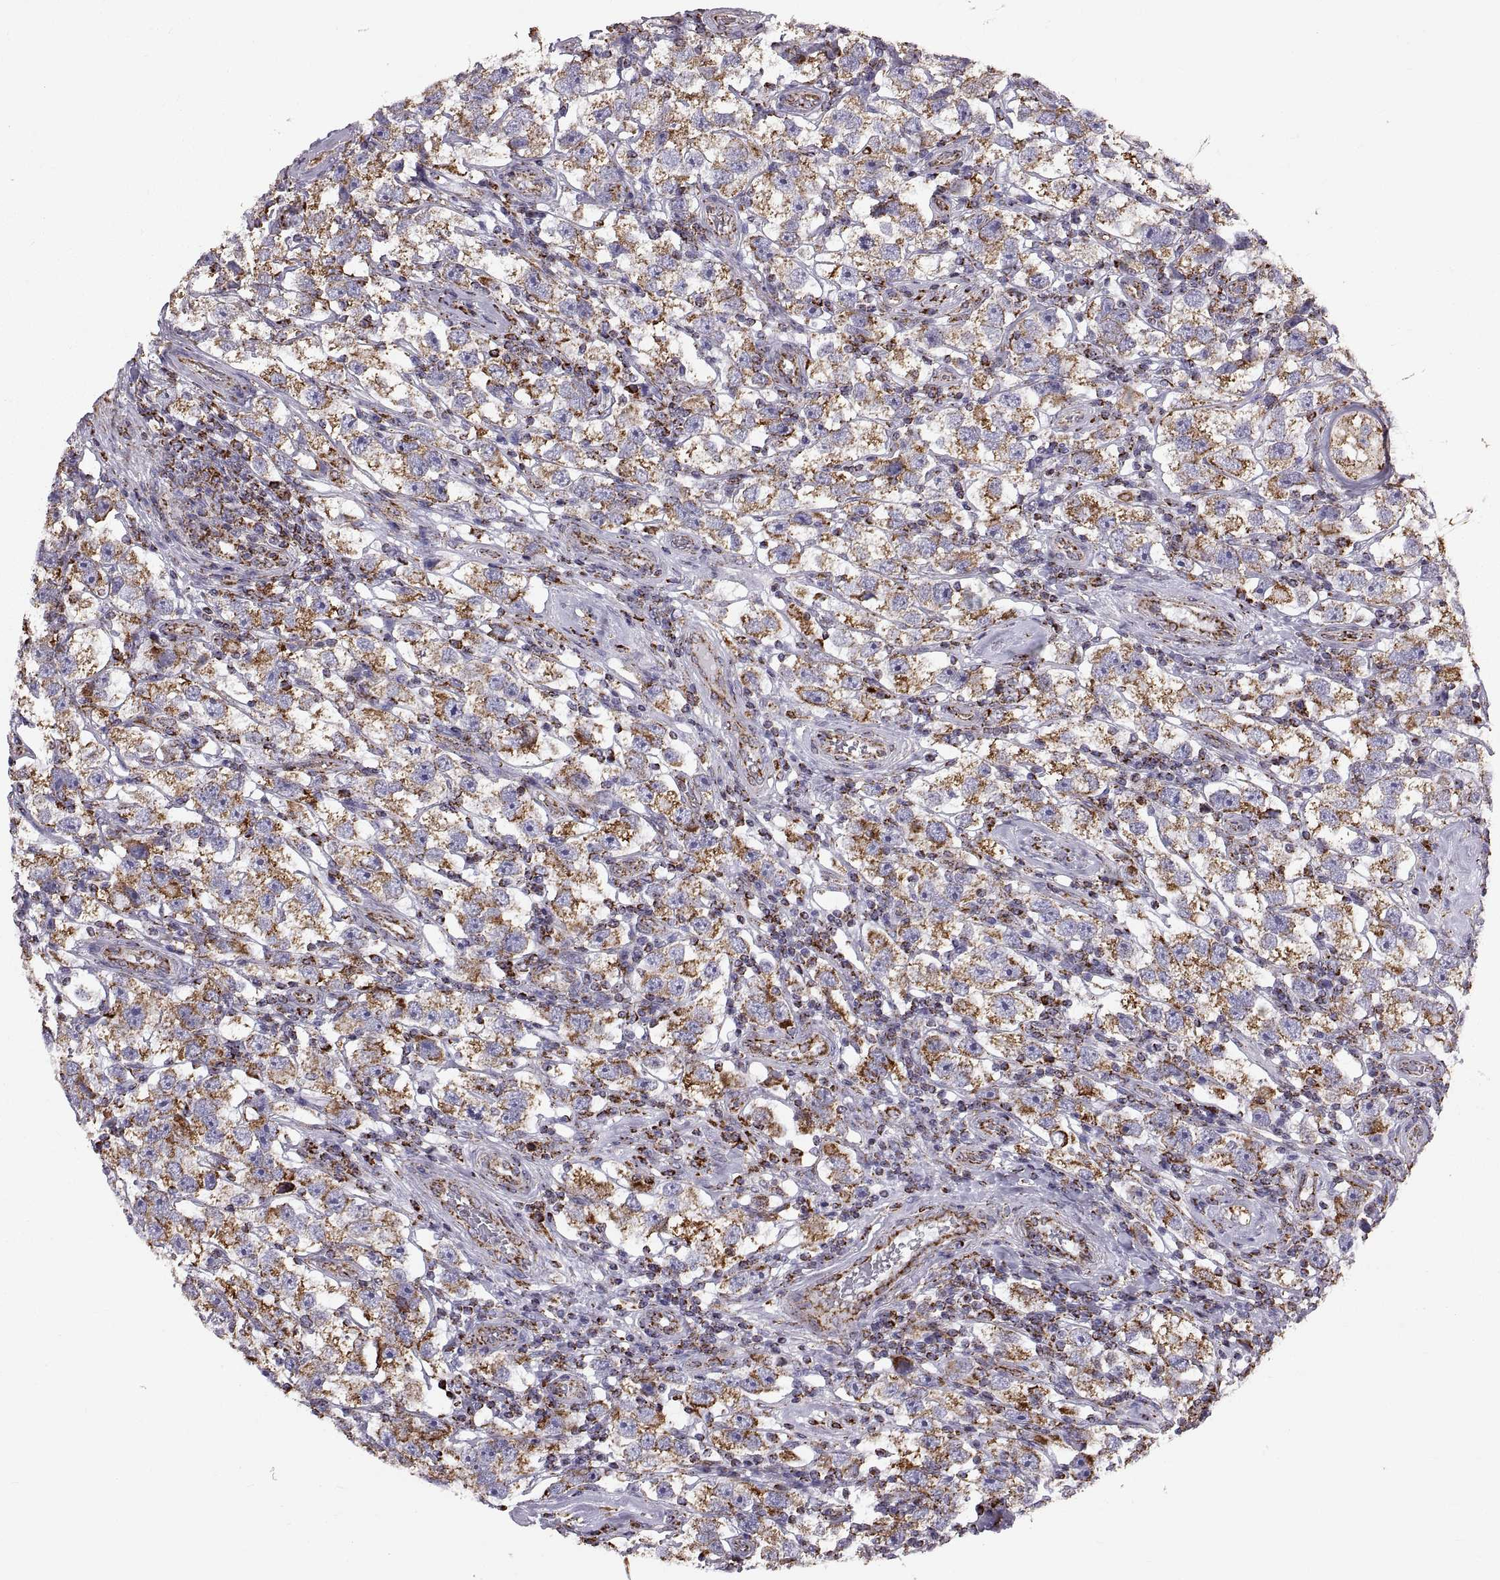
{"staining": {"intensity": "strong", "quantity": ">75%", "location": "cytoplasmic/membranous"}, "tissue": "testis cancer", "cell_type": "Tumor cells", "image_type": "cancer", "snomed": [{"axis": "morphology", "description": "Seminoma, NOS"}, {"axis": "topography", "description": "Testis"}], "caption": "Testis cancer (seminoma) stained with DAB immunohistochemistry shows high levels of strong cytoplasmic/membranous expression in about >75% of tumor cells.", "gene": "ARSD", "patient": {"sex": "male", "age": 26}}